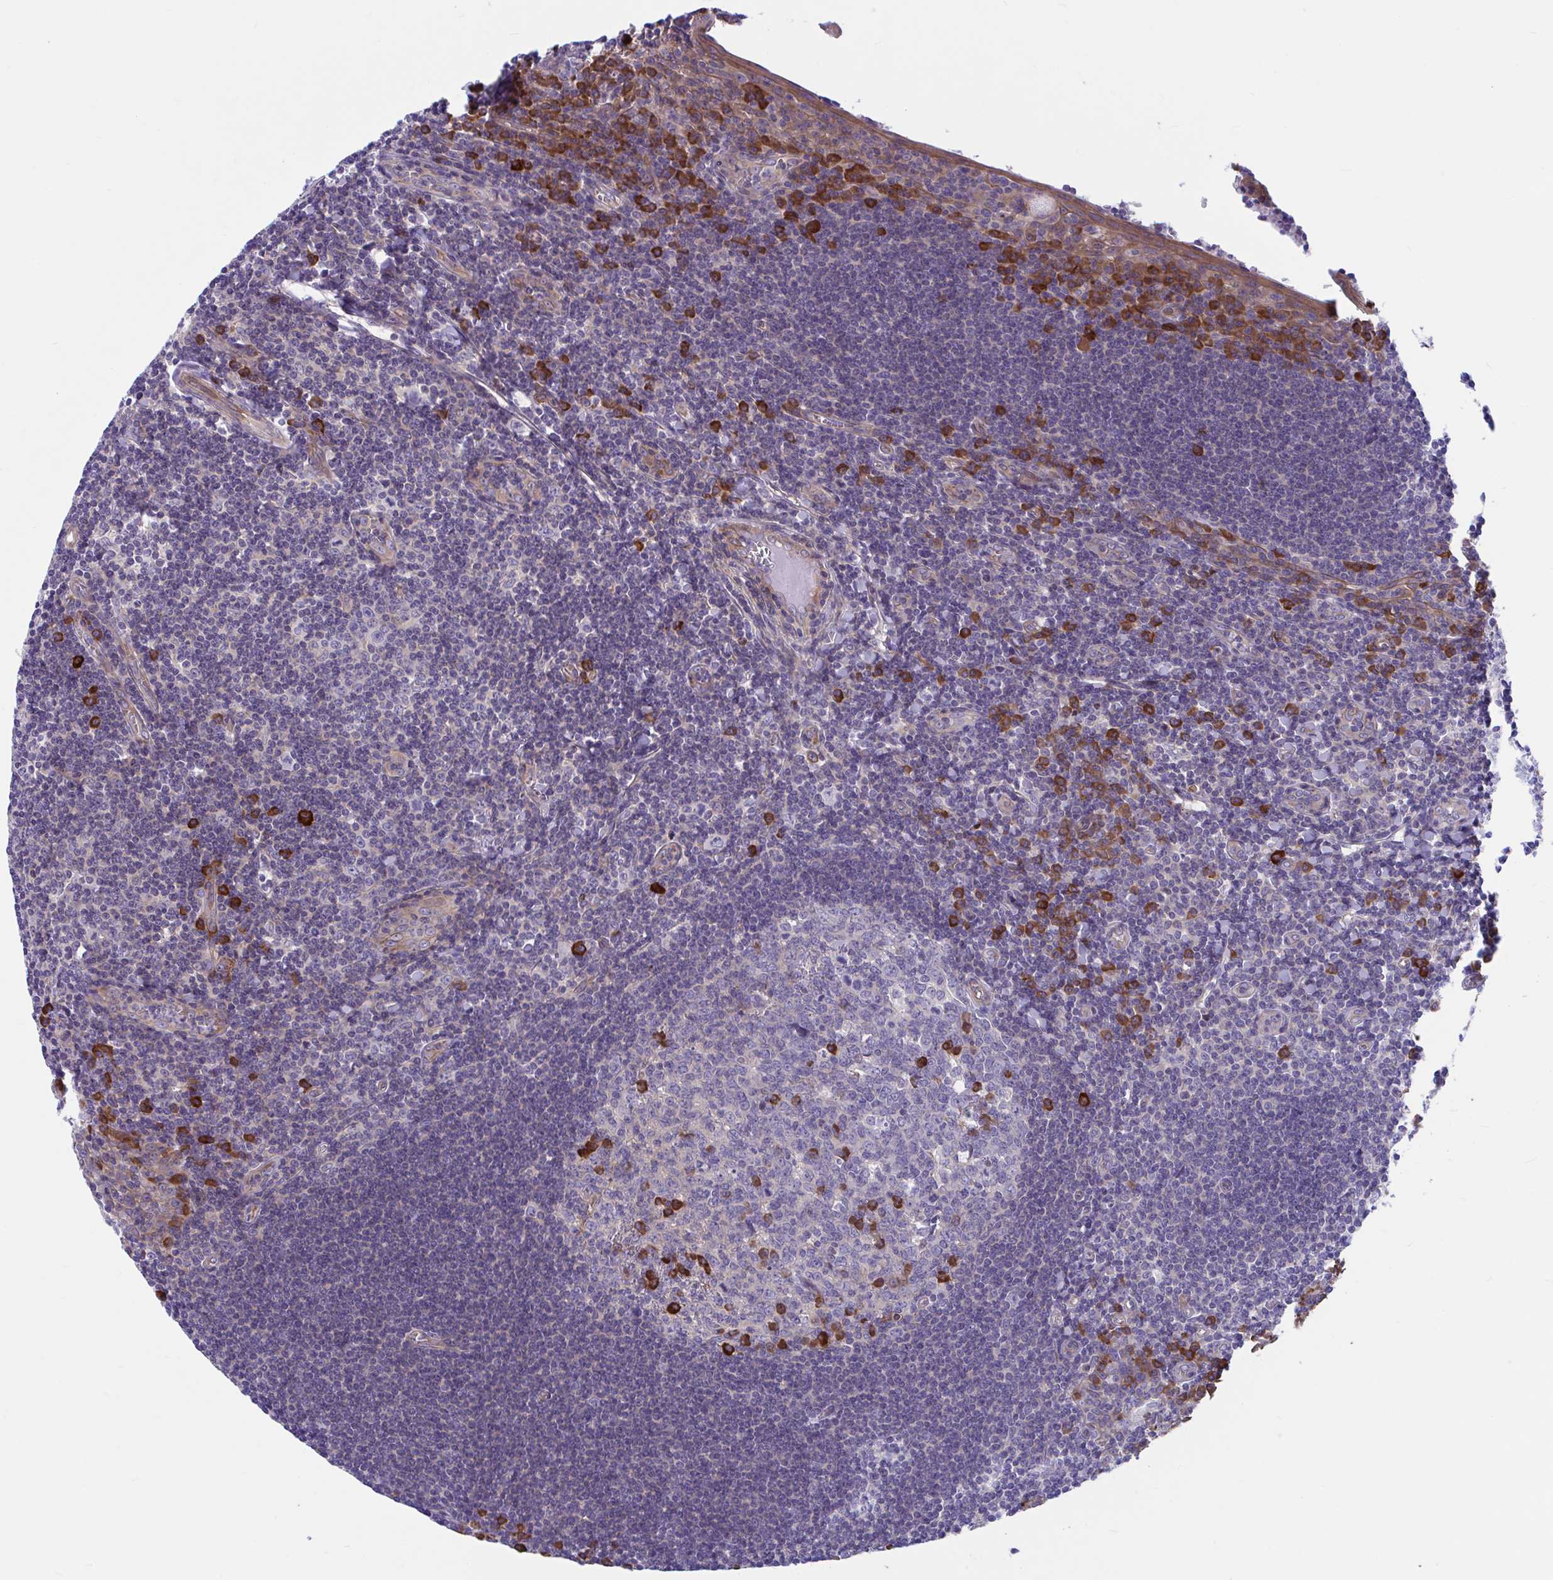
{"staining": {"intensity": "strong", "quantity": "<25%", "location": "cytoplasmic/membranous"}, "tissue": "tonsil", "cell_type": "Germinal center cells", "image_type": "normal", "snomed": [{"axis": "morphology", "description": "Normal tissue, NOS"}, {"axis": "topography", "description": "Tonsil"}], "caption": "IHC micrograph of unremarkable tonsil: tonsil stained using immunohistochemistry (IHC) exhibits medium levels of strong protein expression localized specifically in the cytoplasmic/membranous of germinal center cells, appearing as a cytoplasmic/membranous brown color.", "gene": "WBP1", "patient": {"sex": "male", "age": 27}}